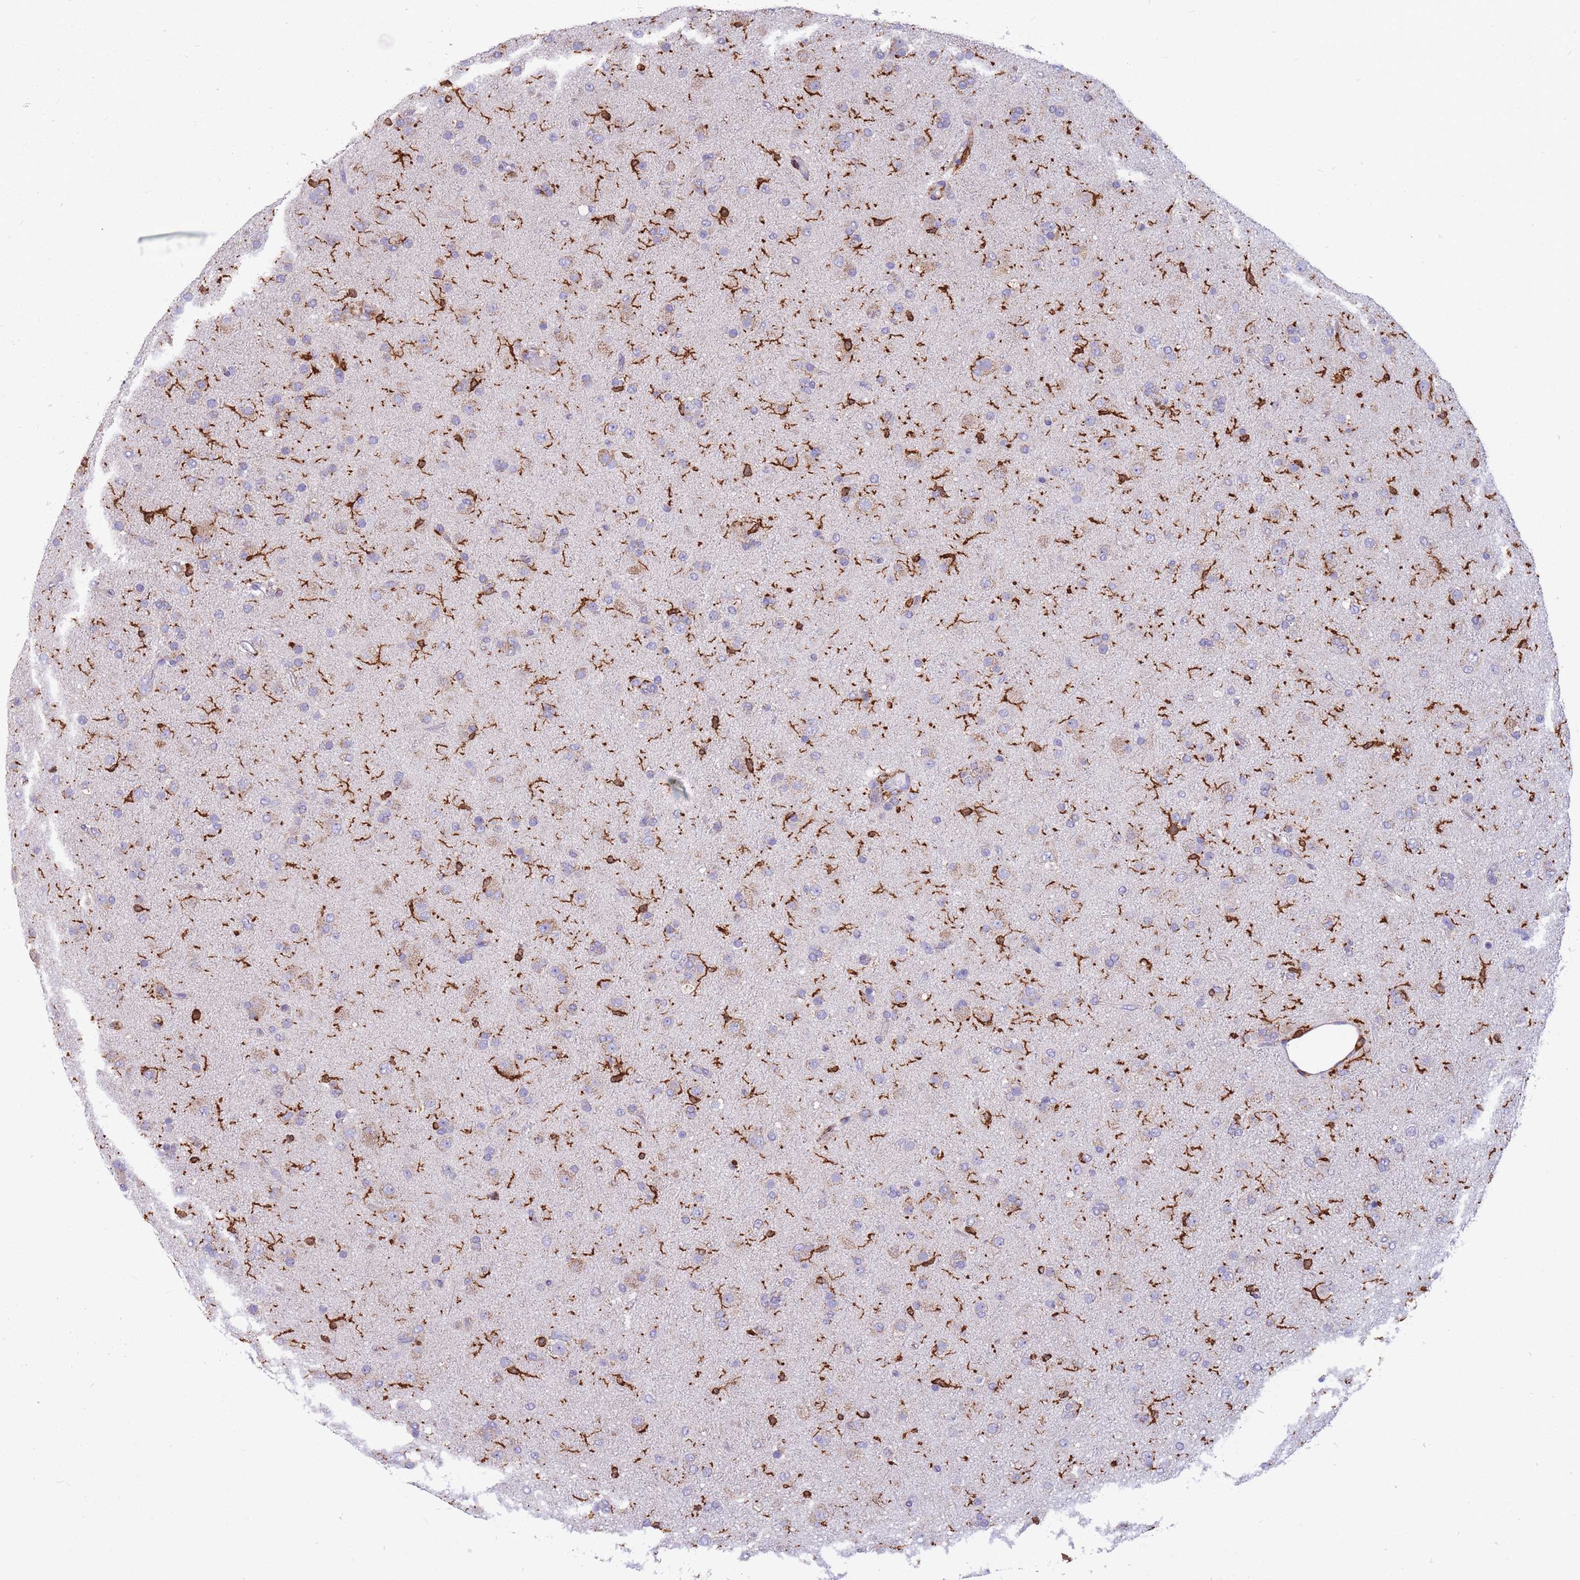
{"staining": {"intensity": "weak", "quantity": "25%-75%", "location": "cytoplasmic/membranous"}, "tissue": "glioma", "cell_type": "Tumor cells", "image_type": "cancer", "snomed": [{"axis": "morphology", "description": "Glioma, malignant, Low grade"}, {"axis": "topography", "description": "Brain"}], "caption": "Immunohistochemical staining of human malignant low-grade glioma displays low levels of weak cytoplasmic/membranous protein expression in approximately 25%-75% of tumor cells.", "gene": "MRPL54", "patient": {"sex": "male", "age": 65}}